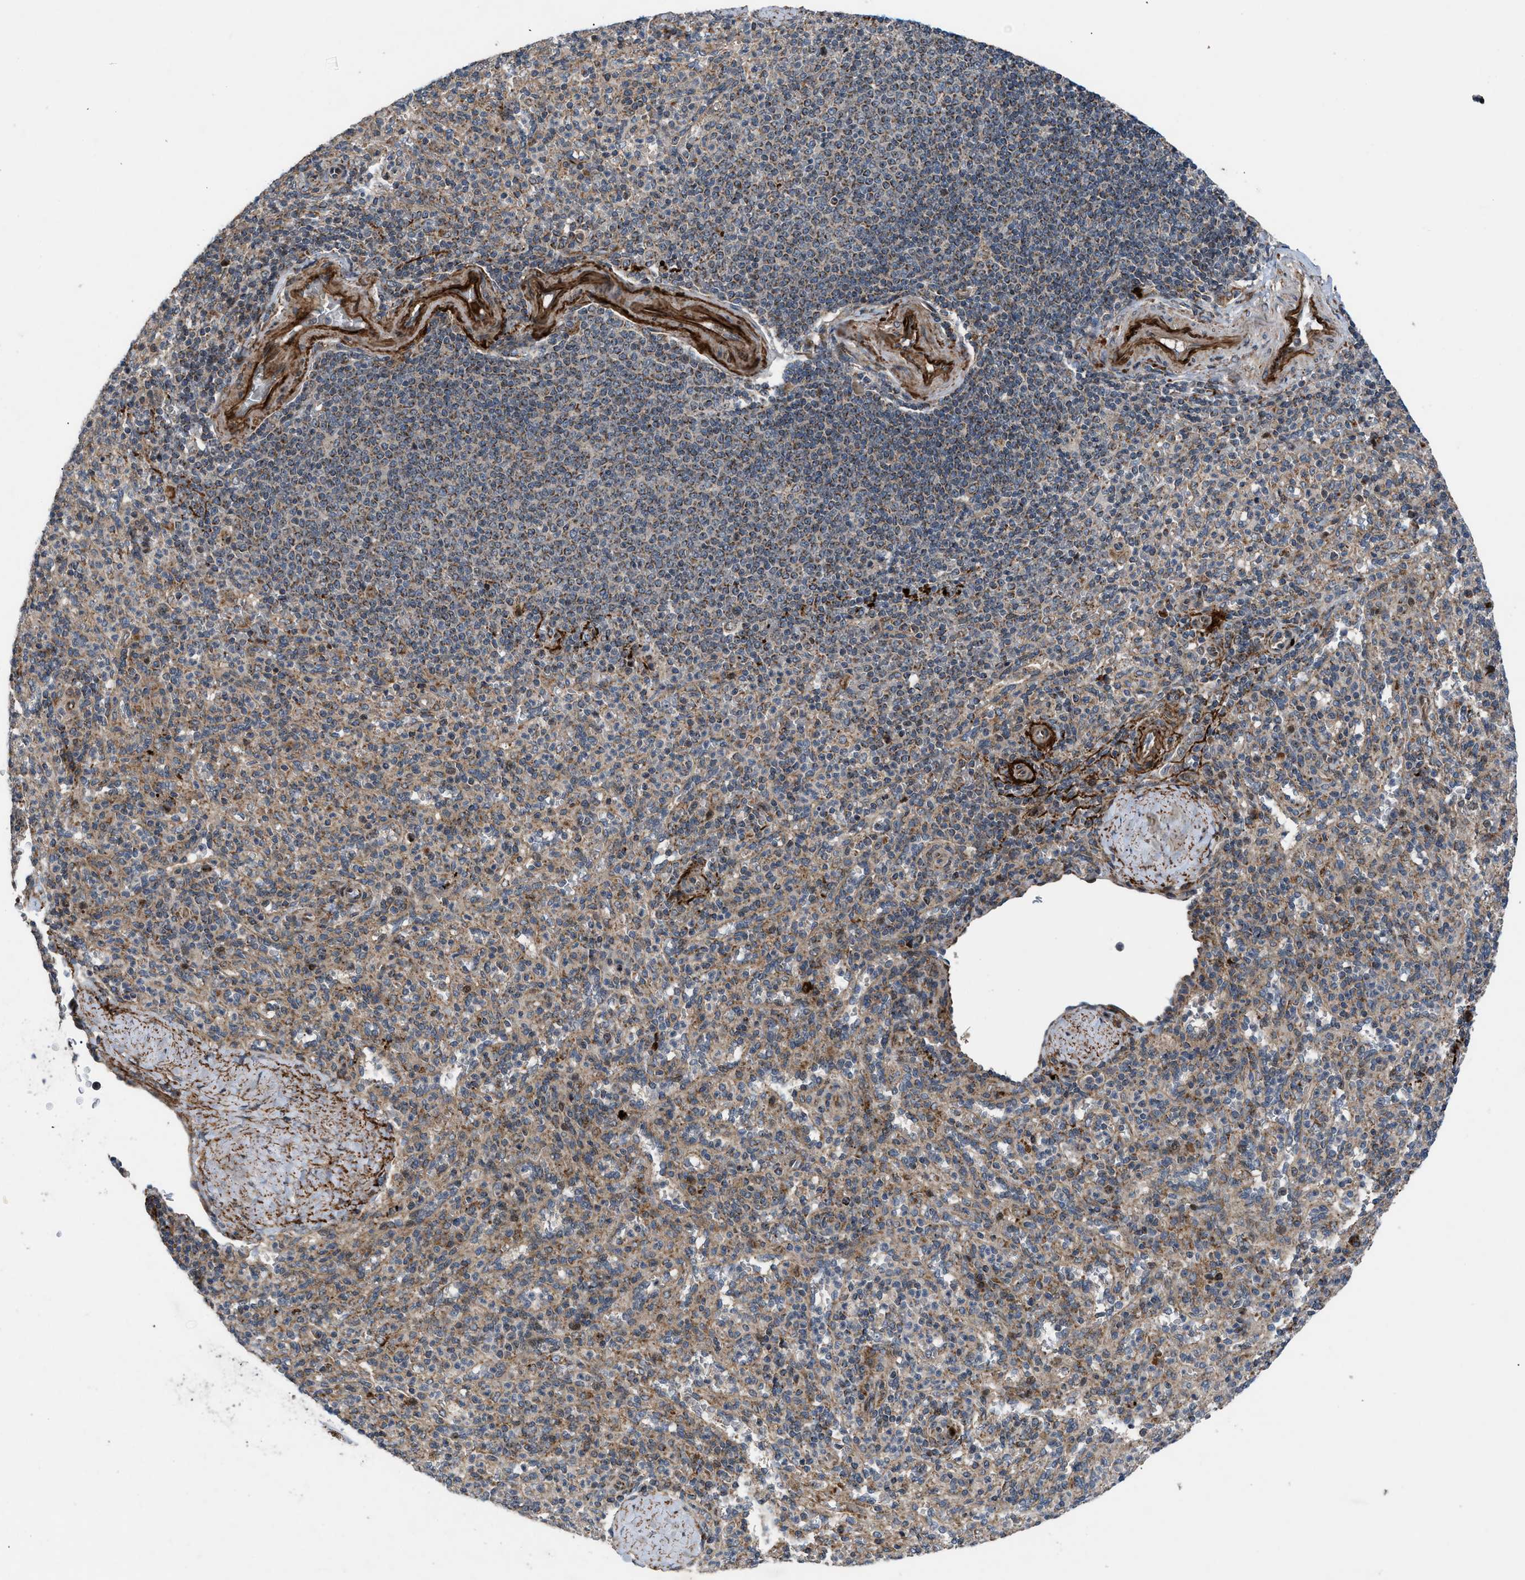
{"staining": {"intensity": "moderate", "quantity": ">75%", "location": "cytoplasmic/membranous"}, "tissue": "spleen", "cell_type": "Cells in red pulp", "image_type": "normal", "snomed": [{"axis": "morphology", "description": "Normal tissue, NOS"}, {"axis": "topography", "description": "Spleen"}], "caption": "High-power microscopy captured an immunohistochemistry (IHC) photomicrograph of normal spleen, revealing moderate cytoplasmic/membranous staining in approximately >75% of cells in red pulp.", "gene": "AP3M2", "patient": {"sex": "male", "age": 36}}